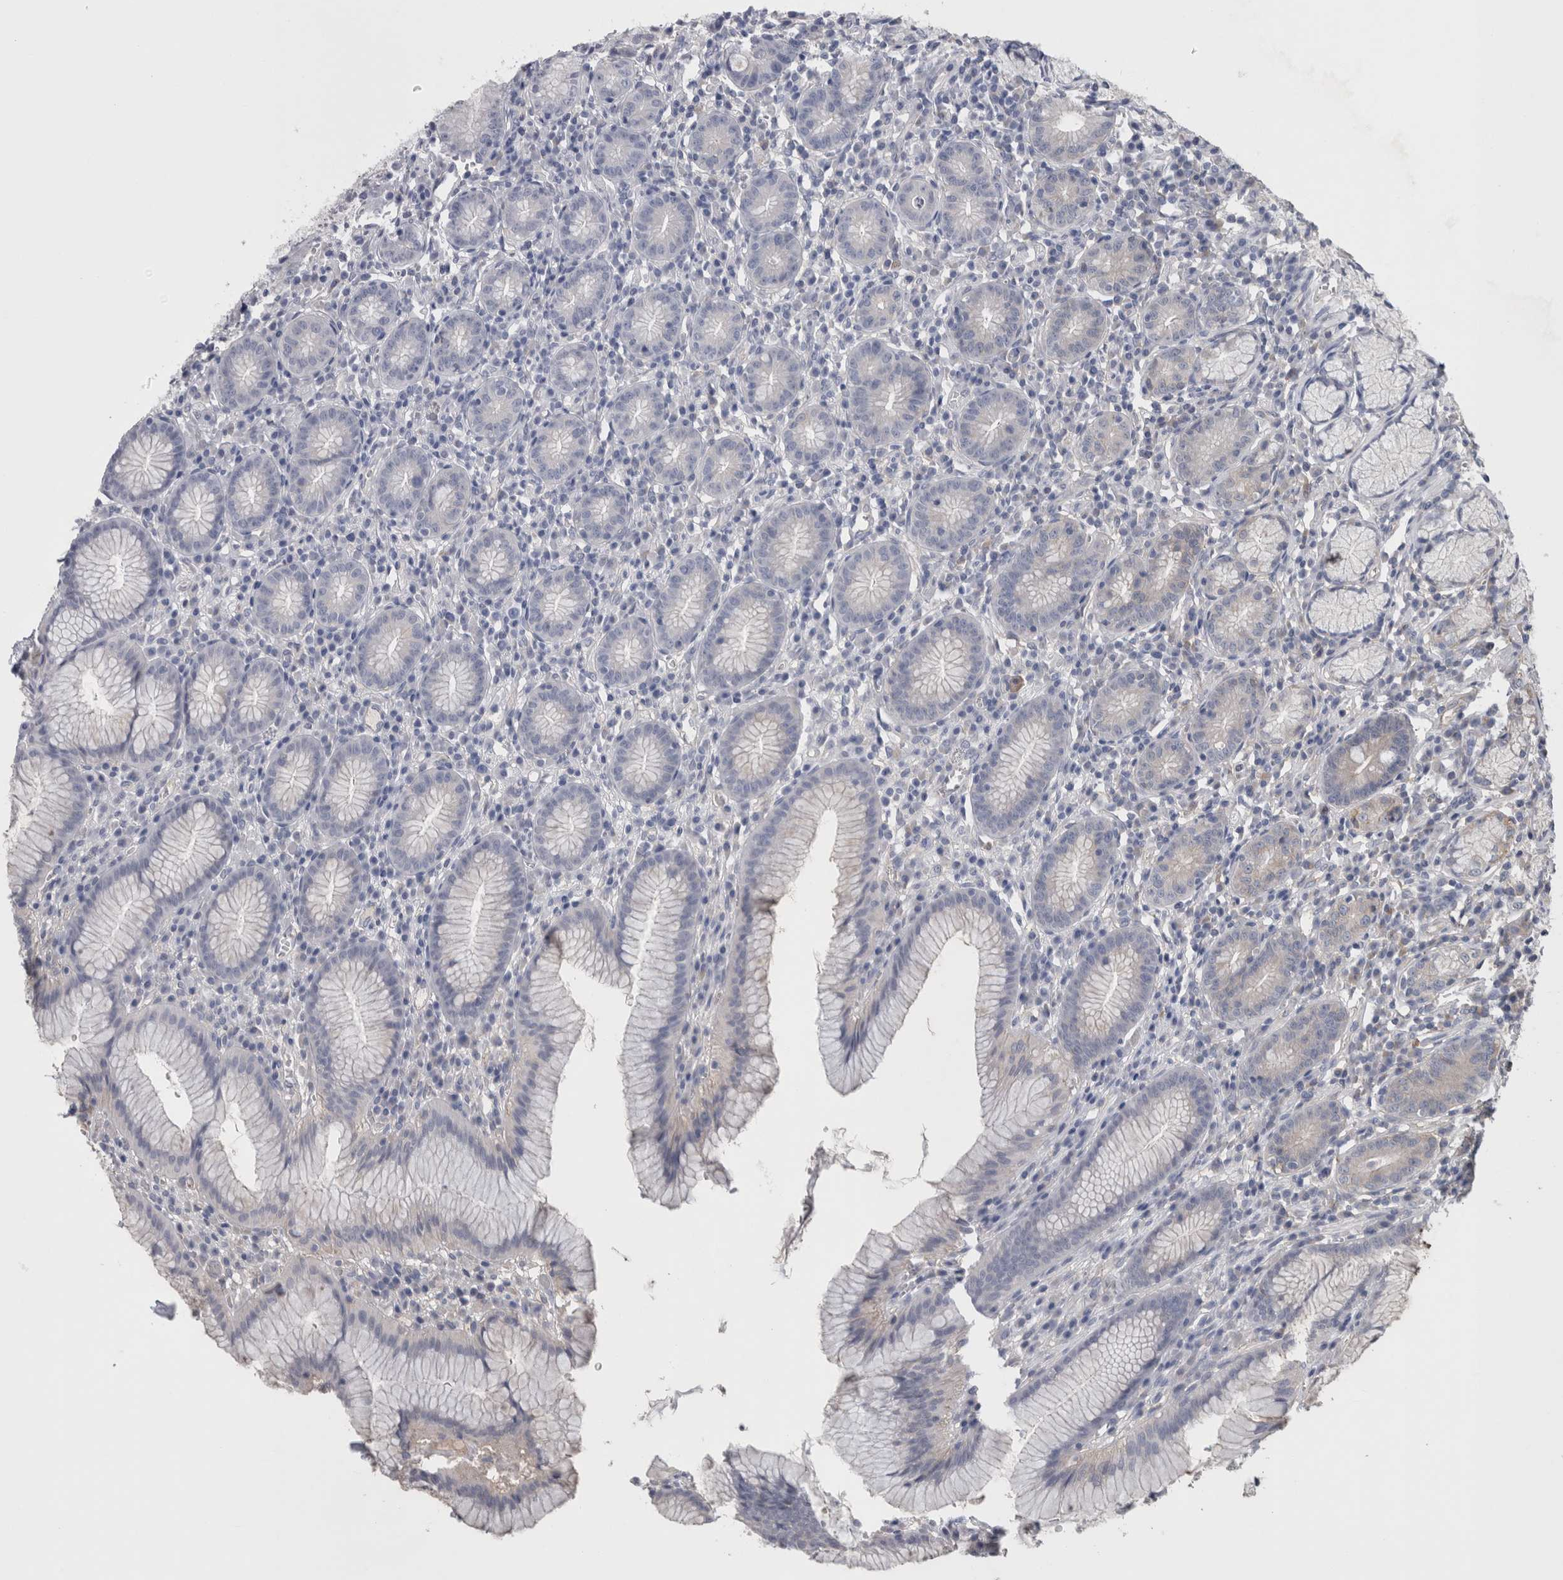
{"staining": {"intensity": "moderate", "quantity": "<25%", "location": "cytoplasmic/membranous"}, "tissue": "stomach", "cell_type": "Glandular cells", "image_type": "normal", "snomed": [{"axis": "morphology", "description": "Normal tissue, NOS"}, {"axis": "topography", "description": "Stomach"}], "caption": "Immunohistochemical staining of benign human stomach shows low levels of moderate cytoplasmic/membranous positivity in about <25% of glandular cells.", "gene": "NECTIN2", "patient": {"sex": "male", "age": 55}}